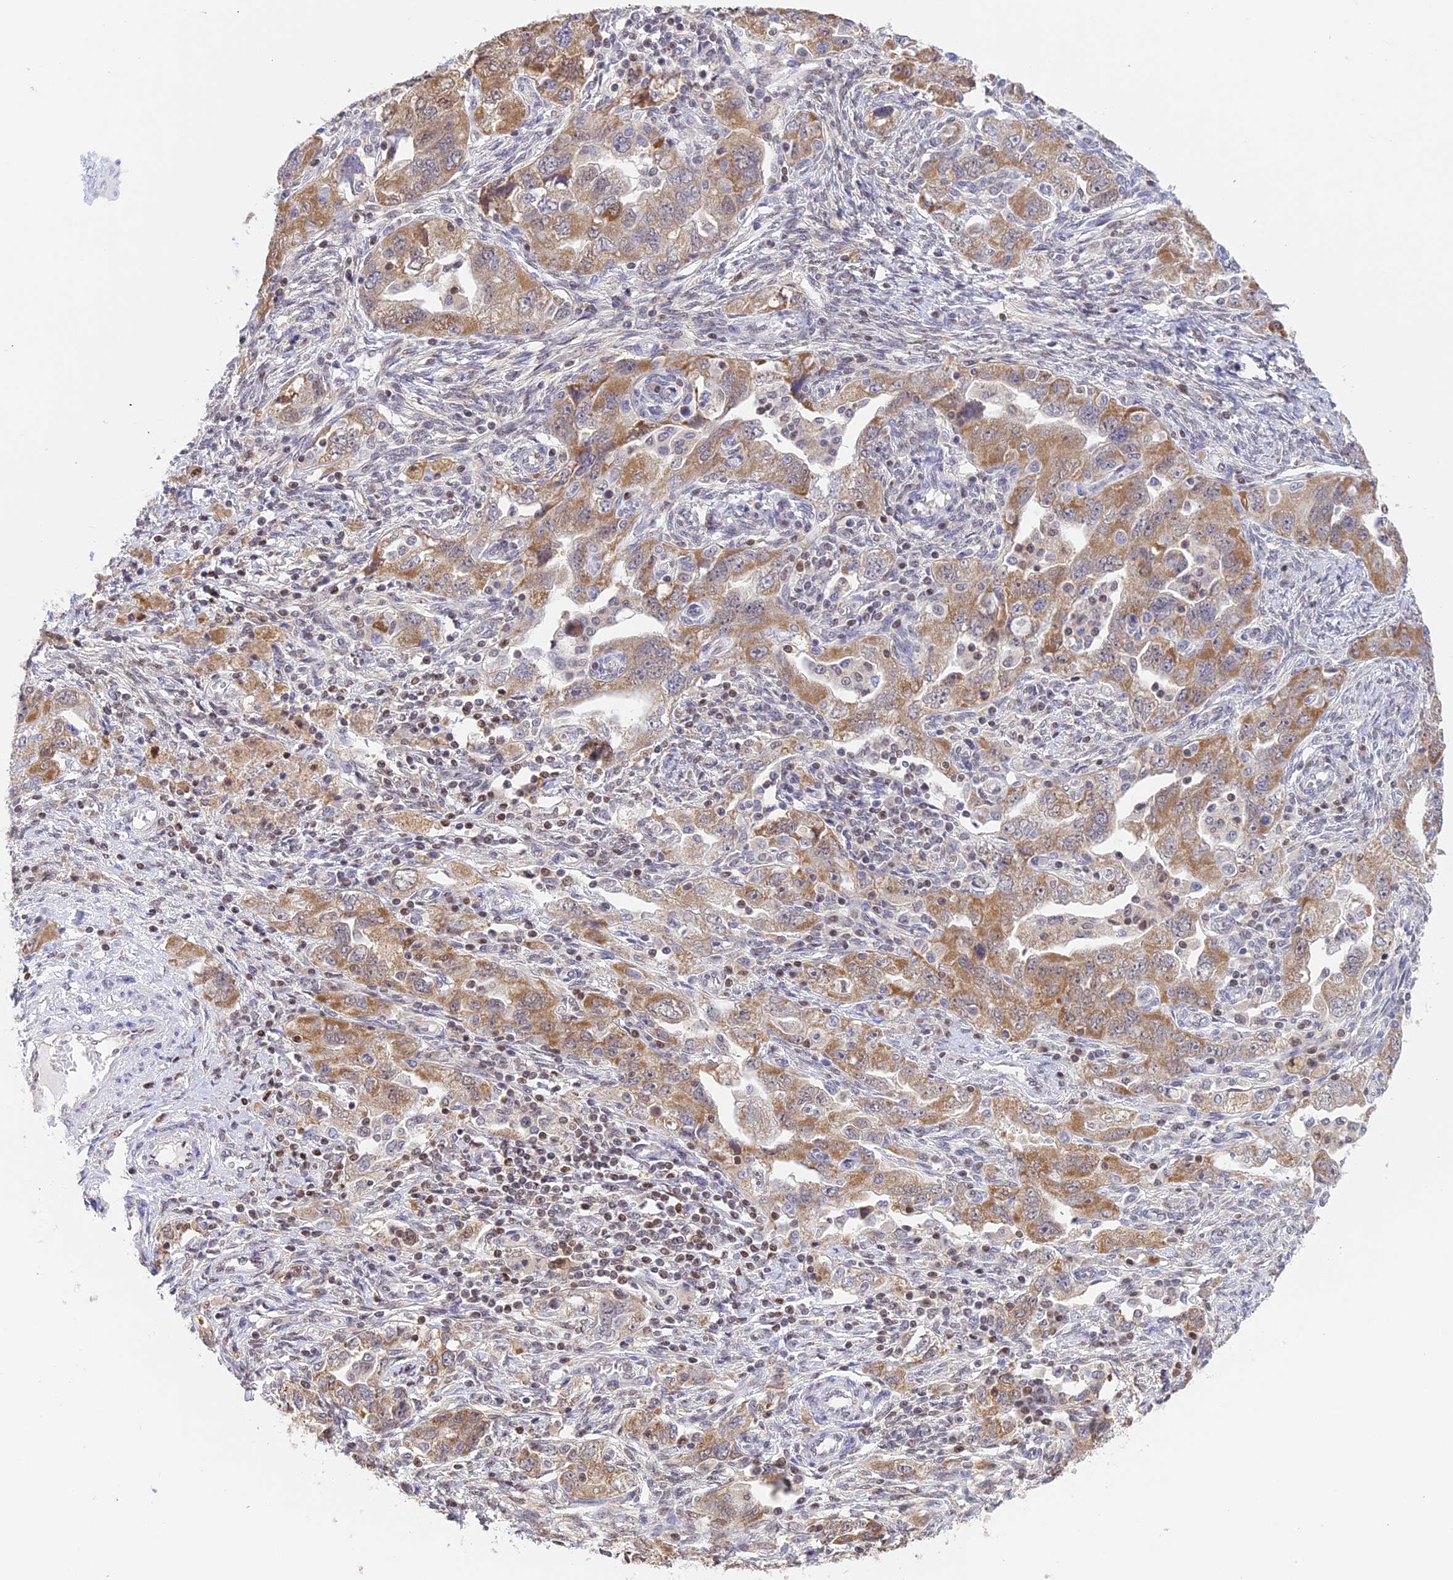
{"staining": {"intensity": "moderate", "quantity": "25%-75%", "location": "cytoplasmic/membranous"}, "tissue": "ovarian cancer", "cell_type": "Tumor cells", "image_type": "cancer", "snomed": [{"axis": "morphology", "description": "Carcinoma, NOS"}, {"axis": "morphology", "description": "Cystadenocarcinoma, serous, NOS"}, {"axis": "topography", "description": "Ovary"}], "caption": "Protein expression analysis of human serous cystadenocarcinoma (ovarian) reveals moderate cytoplasmic/membranous positivity in approximately 25%-75% of tumor cells.", "gene": "IZUMO2", "patient": {"sex": "female", "age": 69}}